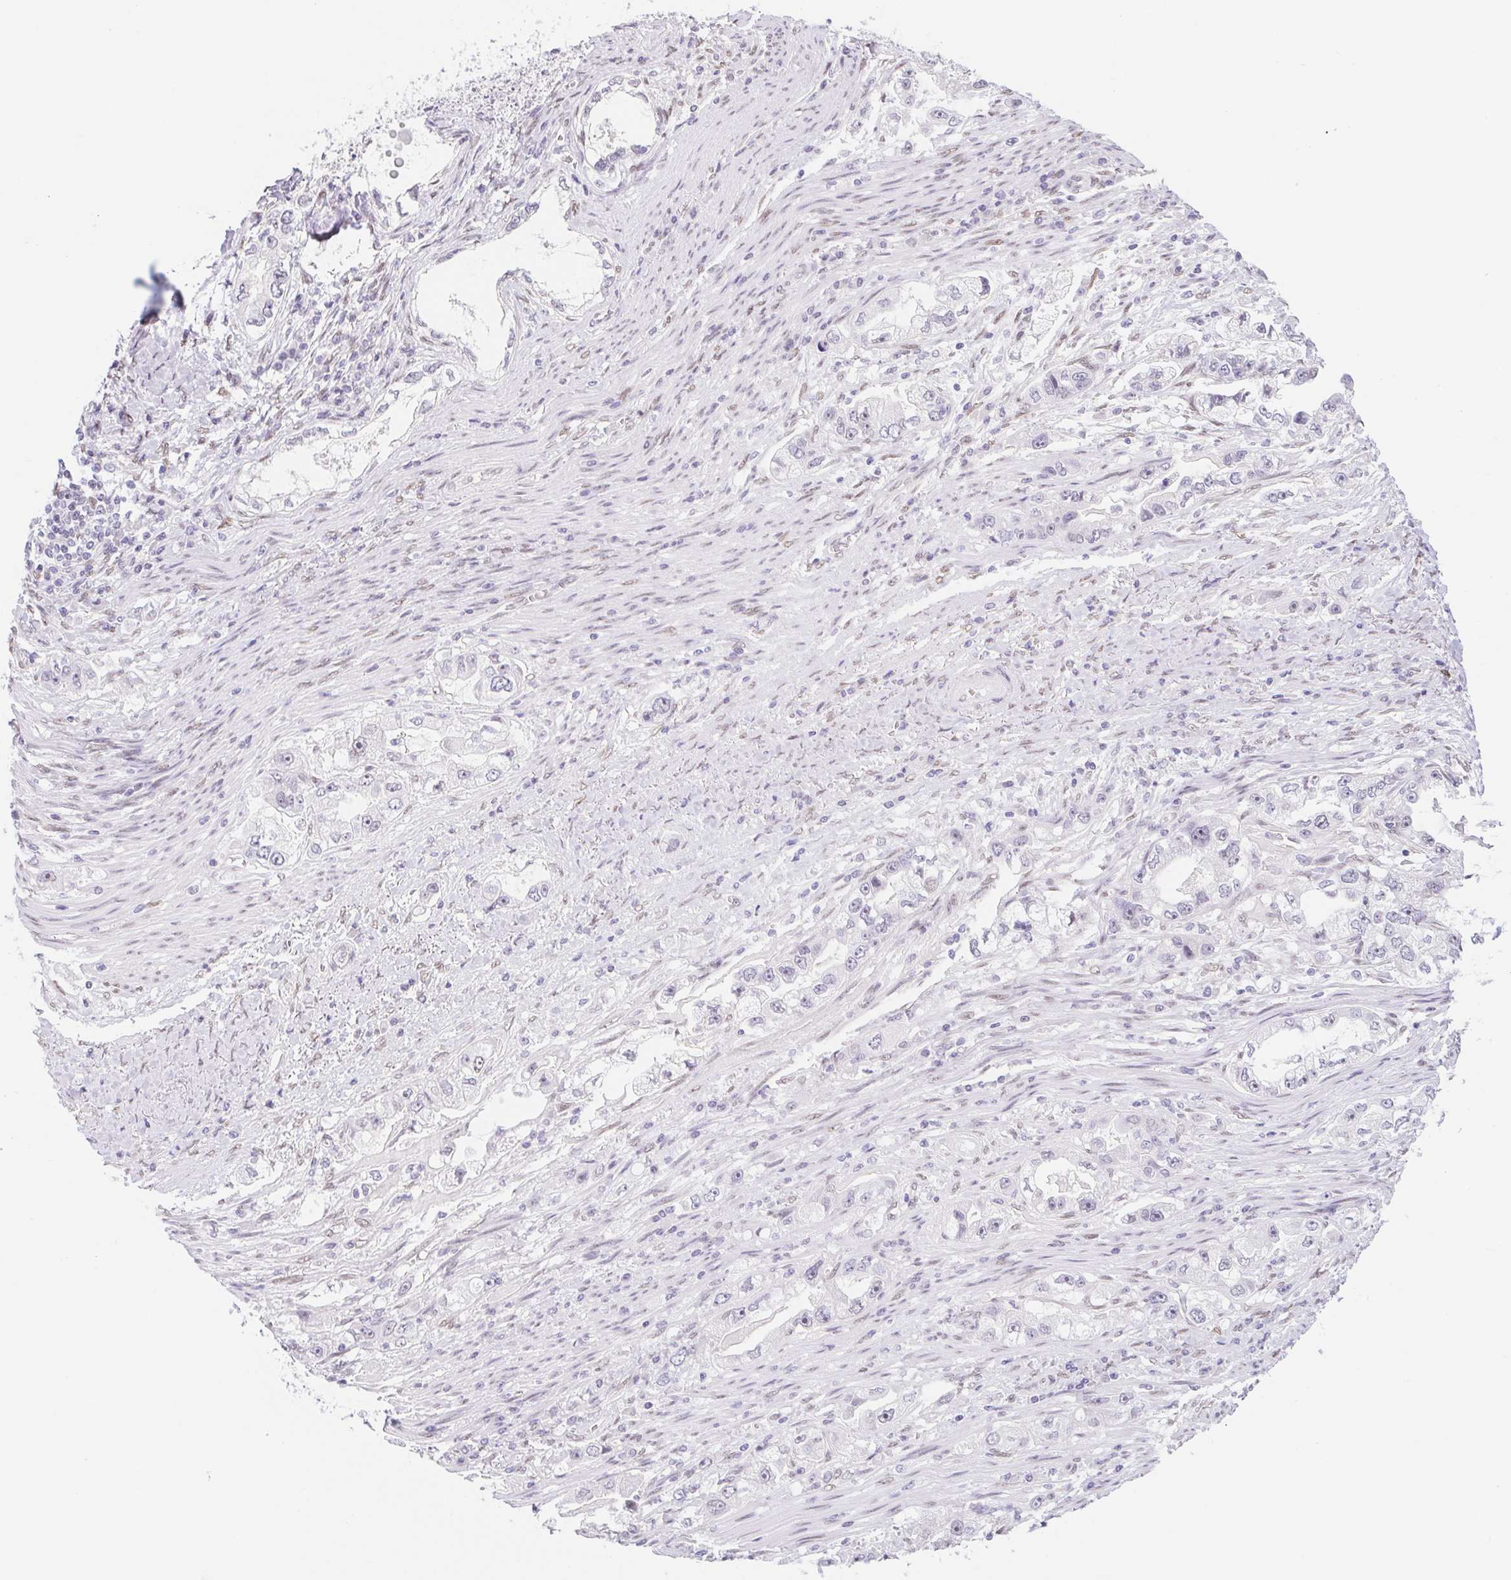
{"staining": {"intensity": "negative", "quantity": "none", "location": "none"}, "tissue": "stomach cancer", "cell_type": "Tumor cells", "image_type": "cancer", "snomed": [{"axis": "morphology", "description": "Adenocarcinoma, NOS"}, {"axis": "topography", "description": "Stomach, lower"}], "caption": "Immunohistochemical staining of human stomach cancer exhibits no significant staining in tumor cells.", "gene": "CAND1", "patient": {"sex": "female", "age": 93}}